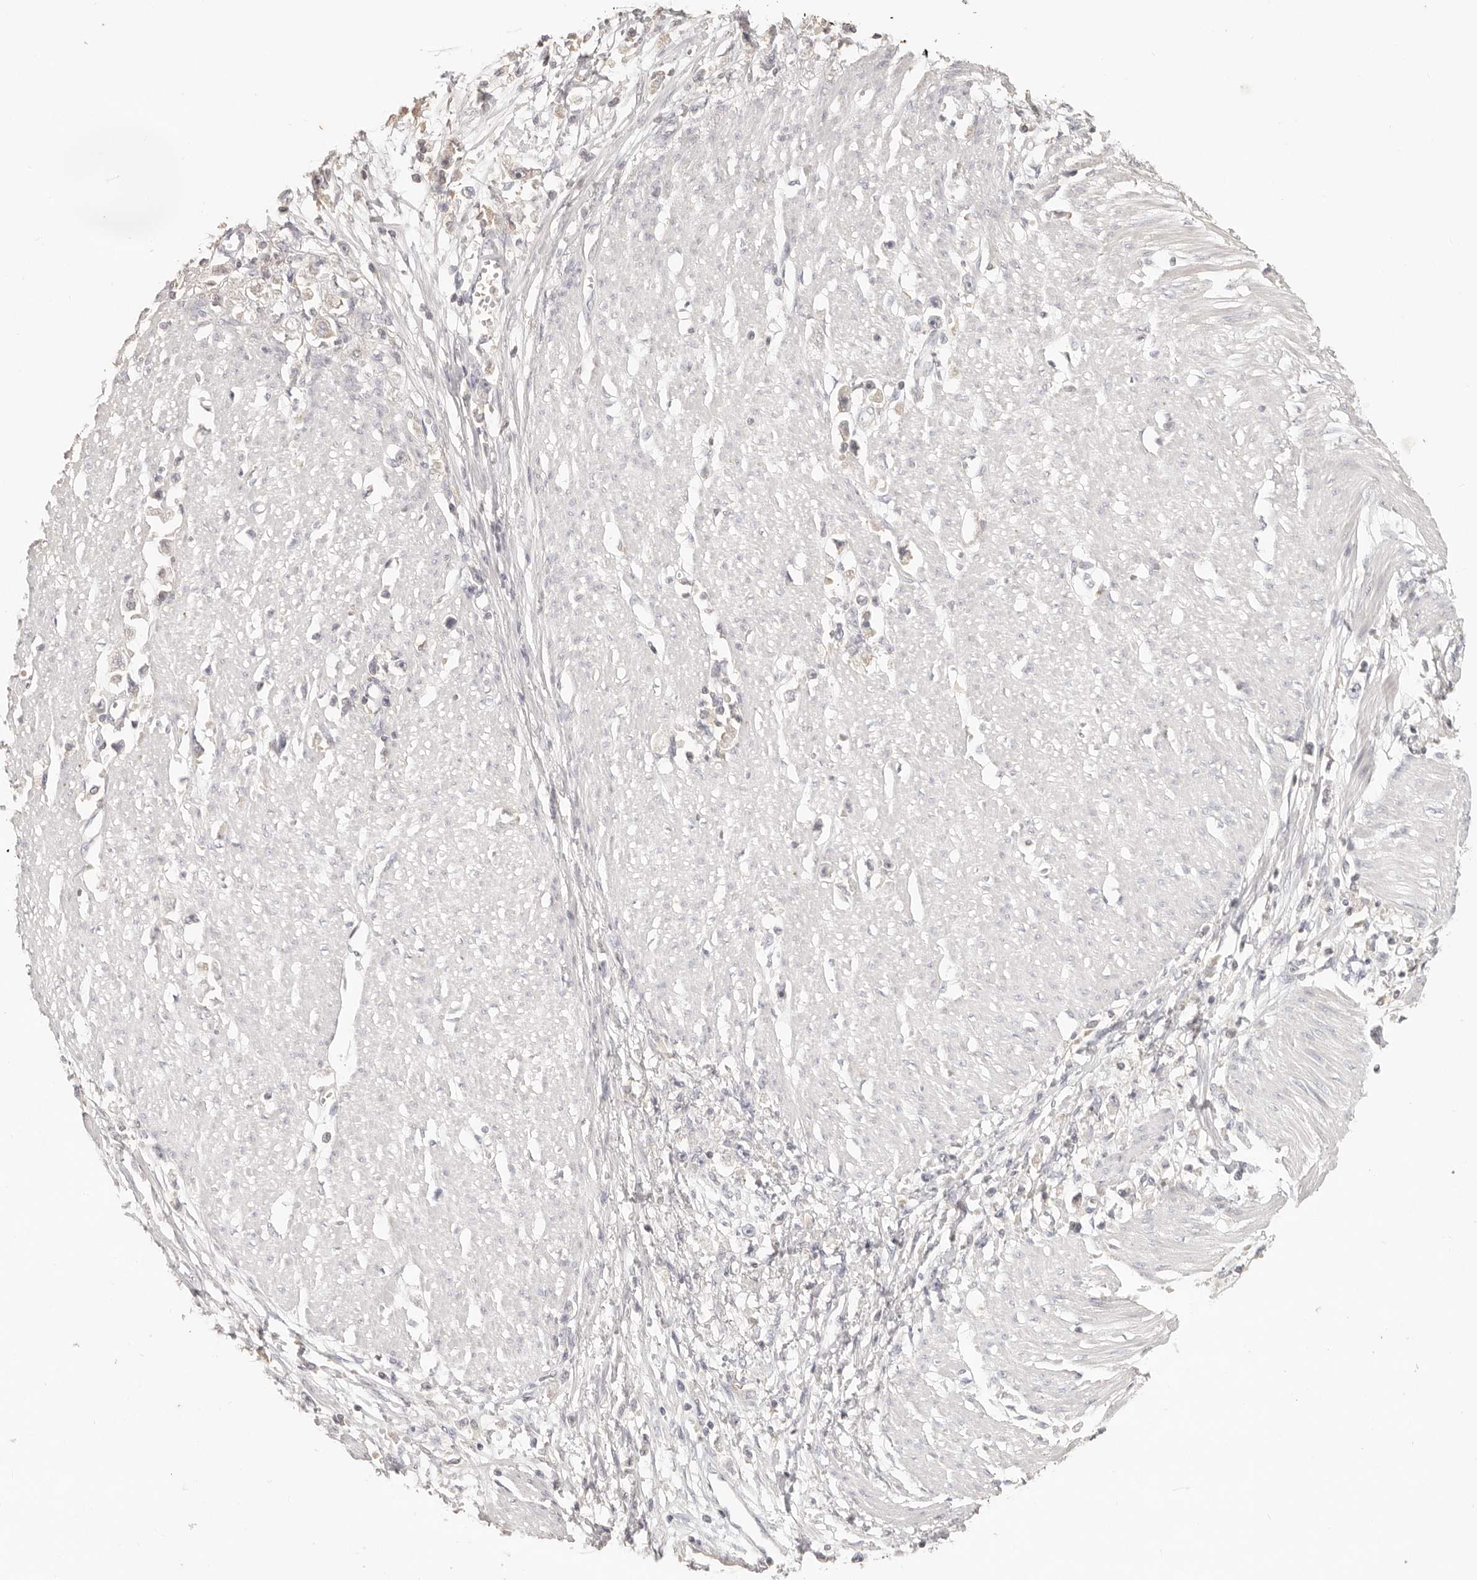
{"staining": {"intensity": "negative", "quantity": "none", "location": "none"}, "tissue": "stomach cancer", "cell_type": "Tumor cells", "image_type": "cancer", "snomed": [{"axis": "morphology", "description": "Adenocarcinoma, NOS"}, {"axis": "topography", "description": "Stomach"}], "caption": "Protein analysis of stomach adenocarcinoma exhibits no significant positivity in tumor cells. (DAB (3,3'-diaminobenzidine) immunohistochemistry (IHC), high magnification).", "gene": "CSK", "patient": {"sex": "female", "age": 59}}